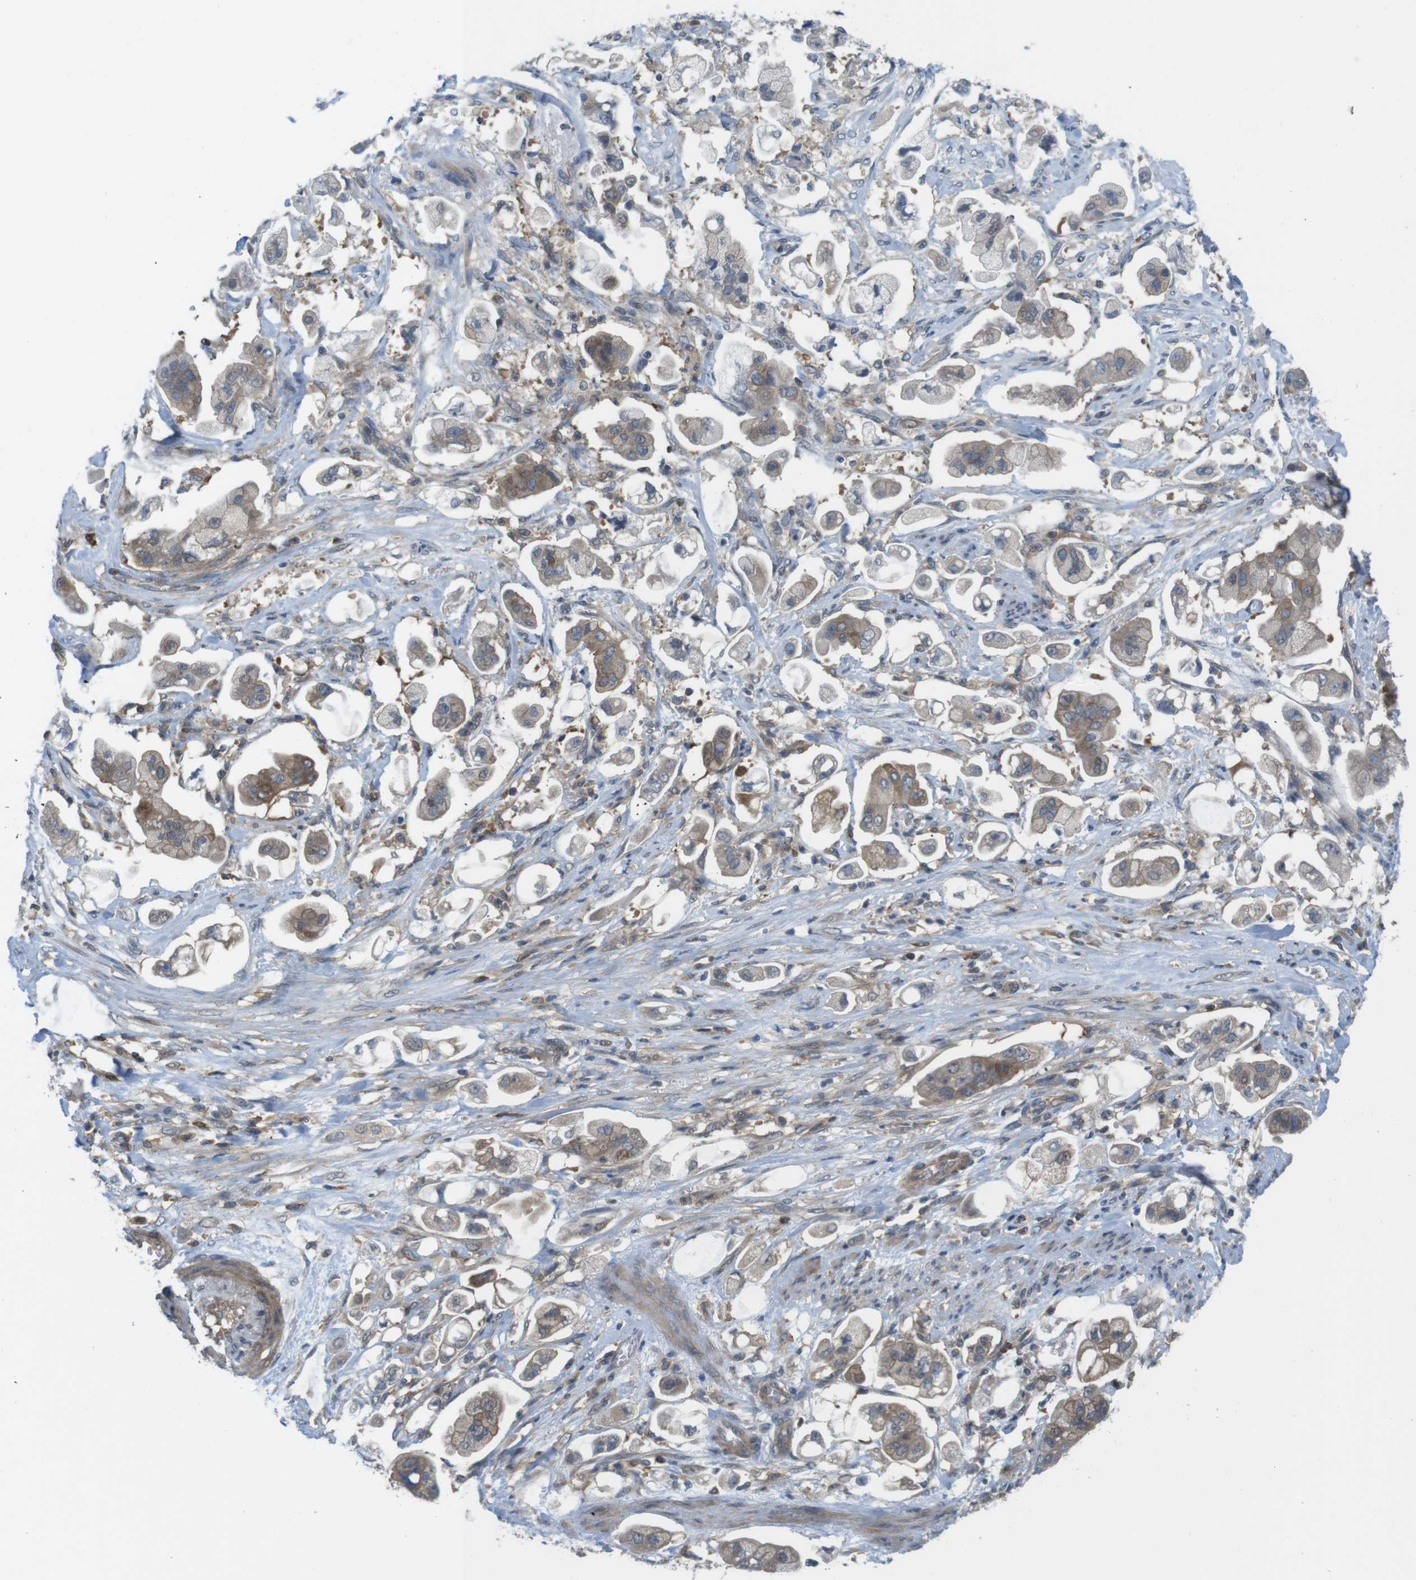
{"staining": {"intensity": "moderate", "quantity": ">75%", "location": "cytoplasmic/membranous"}, "tissue": "stomach cancer", "cell_type": "Tumor cells", "image_type": "cancer", "snomed": [{"axis": "morphology", "description": "Adenocarcinoma, NOS"}, {"axis": "topography", "description": "Stomach"}], "caption": "Tumor cells demonstrate medium levels of moderate cytoplasmic/membranous positivity in about >75% of cells in human stomach cancer (adenocarcinoma).", "gene": "MTHFD1", "patient": {"sex": "male", "age": 62}}